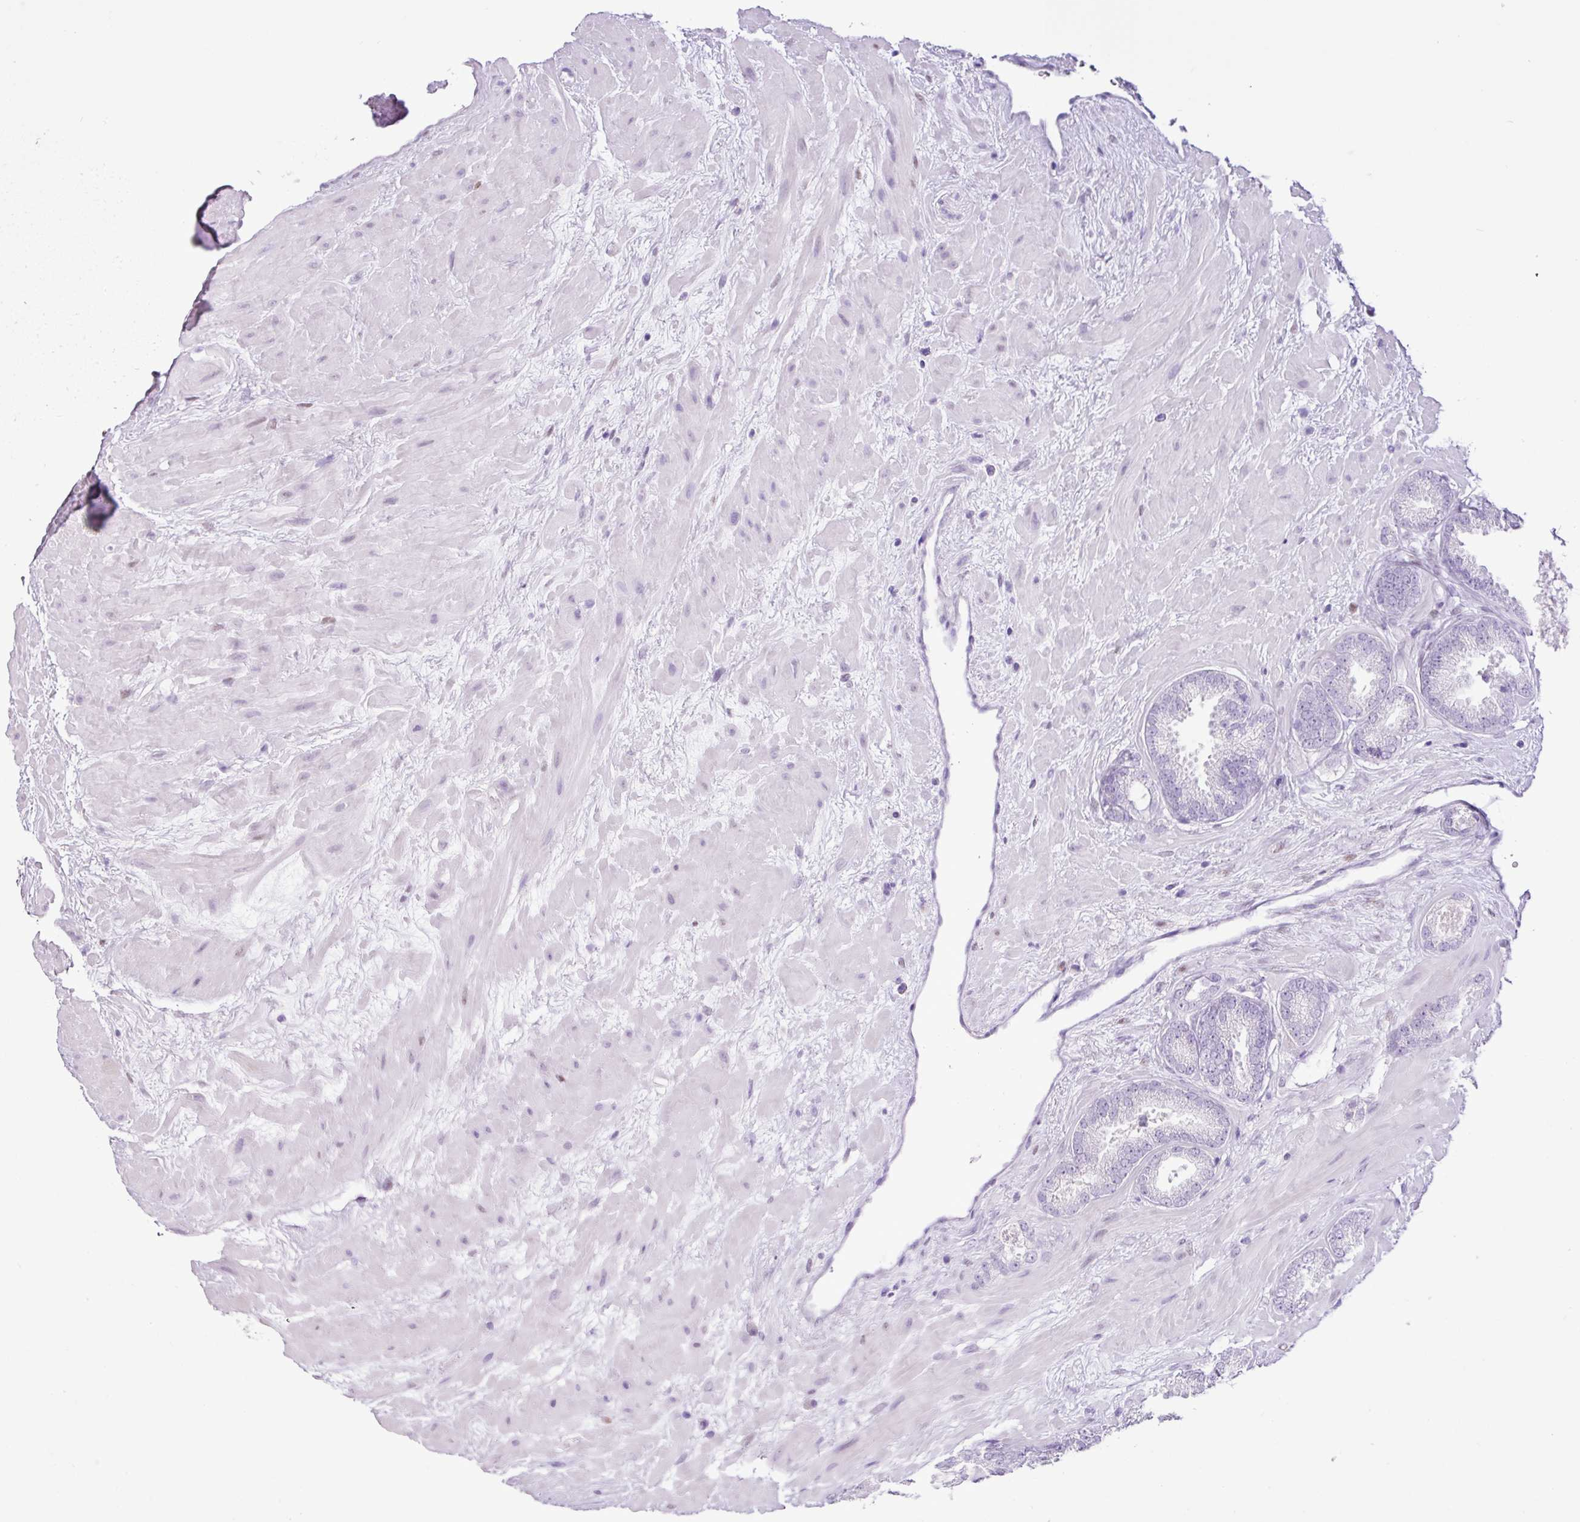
{"staining": {"intensity": "negative", "quantity": "none", "location": "none"}, "tissue": "prostate cancer", "cell_type": "Tumor cells", "image_type": "cancer", "snomed": [{"axis": "morphology", "description": "Adenocarcinoma, Low grade"}, {"axis": "topography", "description": "Prostate"}], "caption": "Tumor cells are negative for brown protein staining in prostate cancer (adenocarcinoma (low-grade)). The staining is performed using DAB brown chromogen with nuclei counter-stained in using hematoxylin.", "gene": "PGR", "patient": {"sex": "male", "age": 62}}